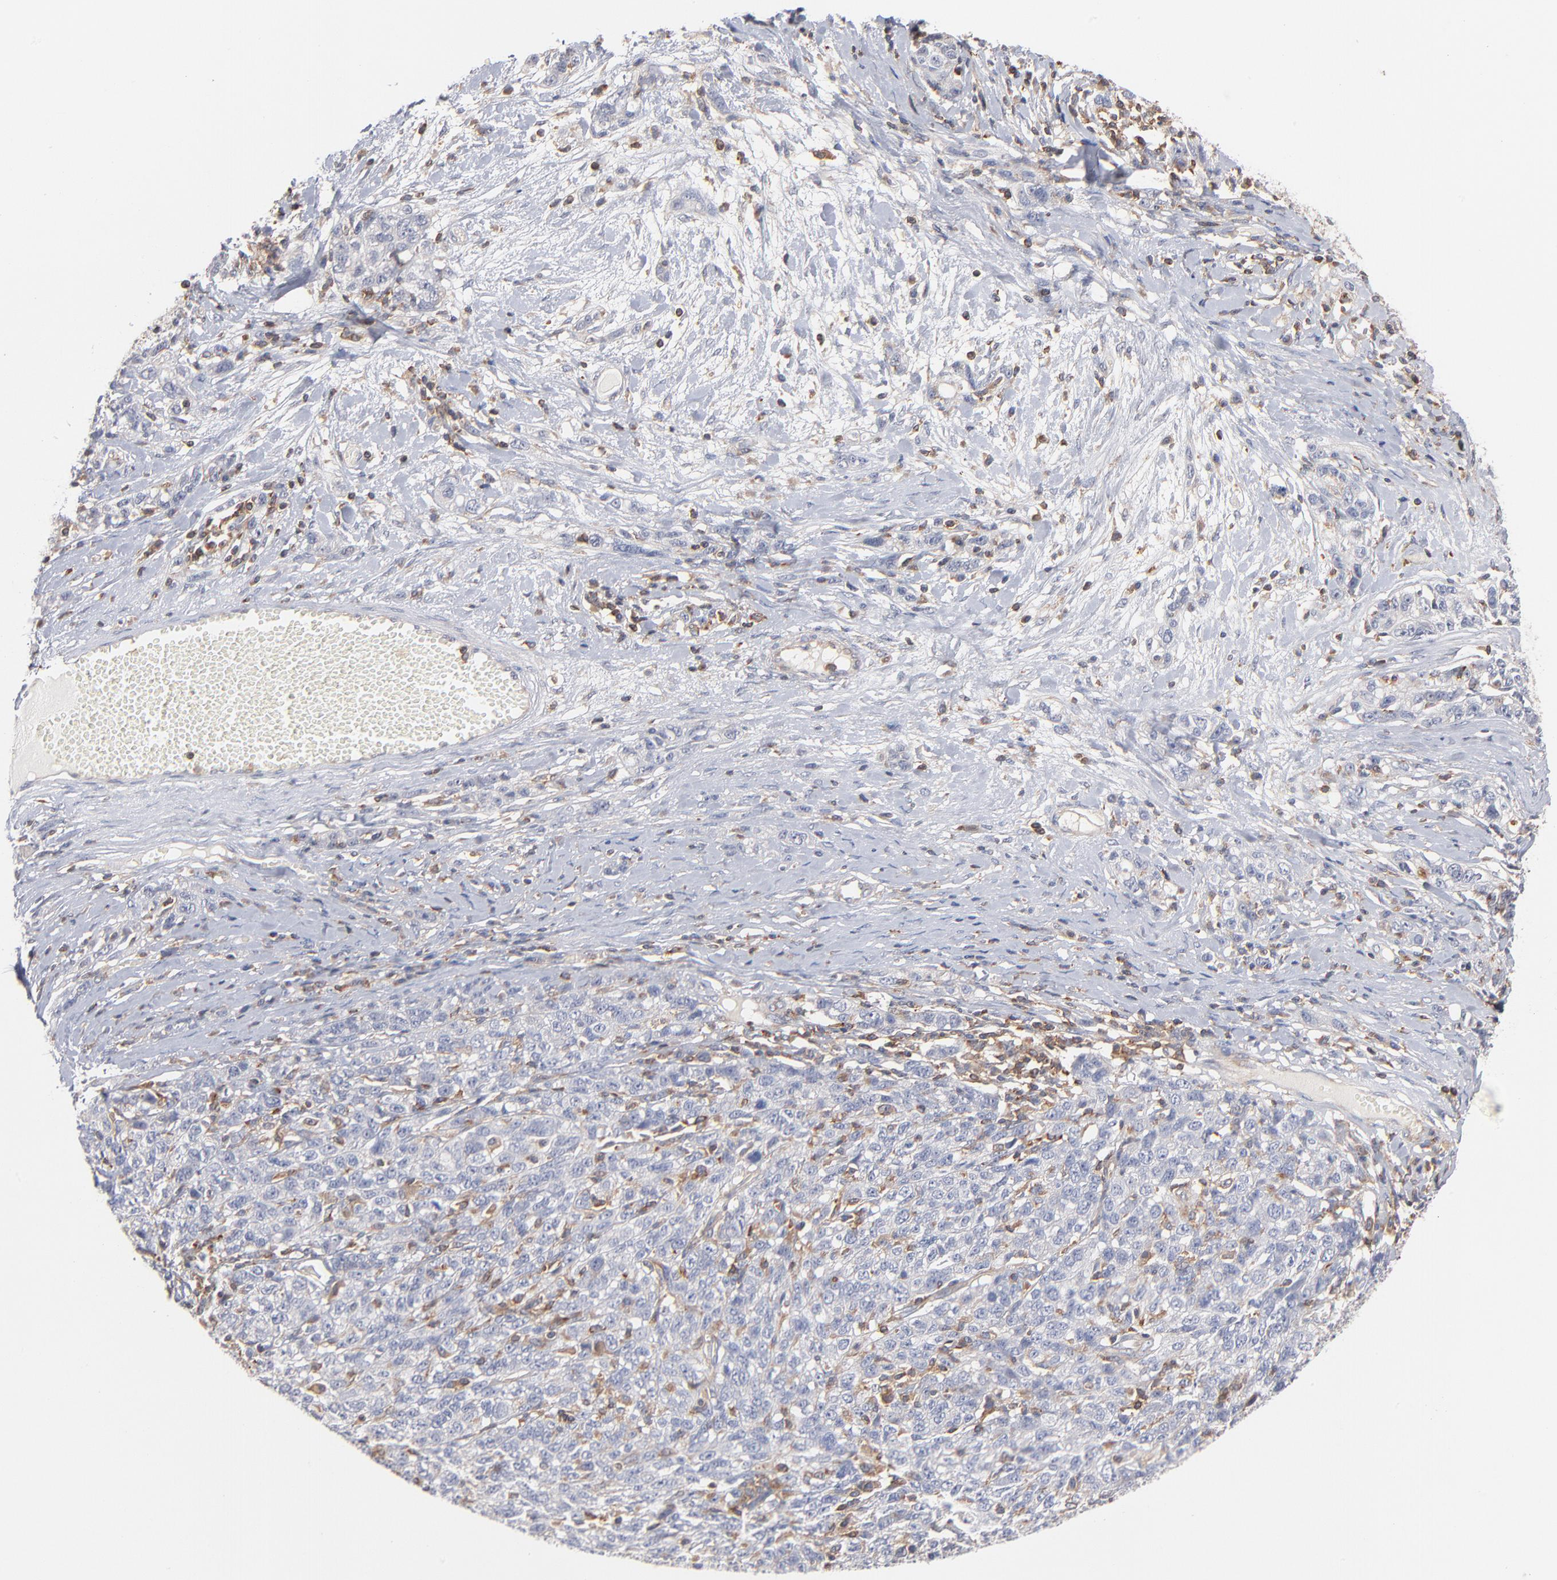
{"staining": {"intensity": "negative", "quantity": "none", "location": "none"}, "tissue": "ovarian cancer", "cell_type": "Tumor cells", "image_type": "cancer", "snomed": [{"axis": "morphology", "description": "Cystadenocarcinoma, serous, NOS"}, {"axis": "topography", "description": "Ovary"}], "caption": "Protein analysis of ovarian serous cystadenocarcinoma exhibits no significant positivity in tumor cells. (DAB (3,3'-diaminobenzidine) immunohistochemistry, high magnification).", "gene": "WIPF1", "patient": {"sex": "female", "age": 71}}